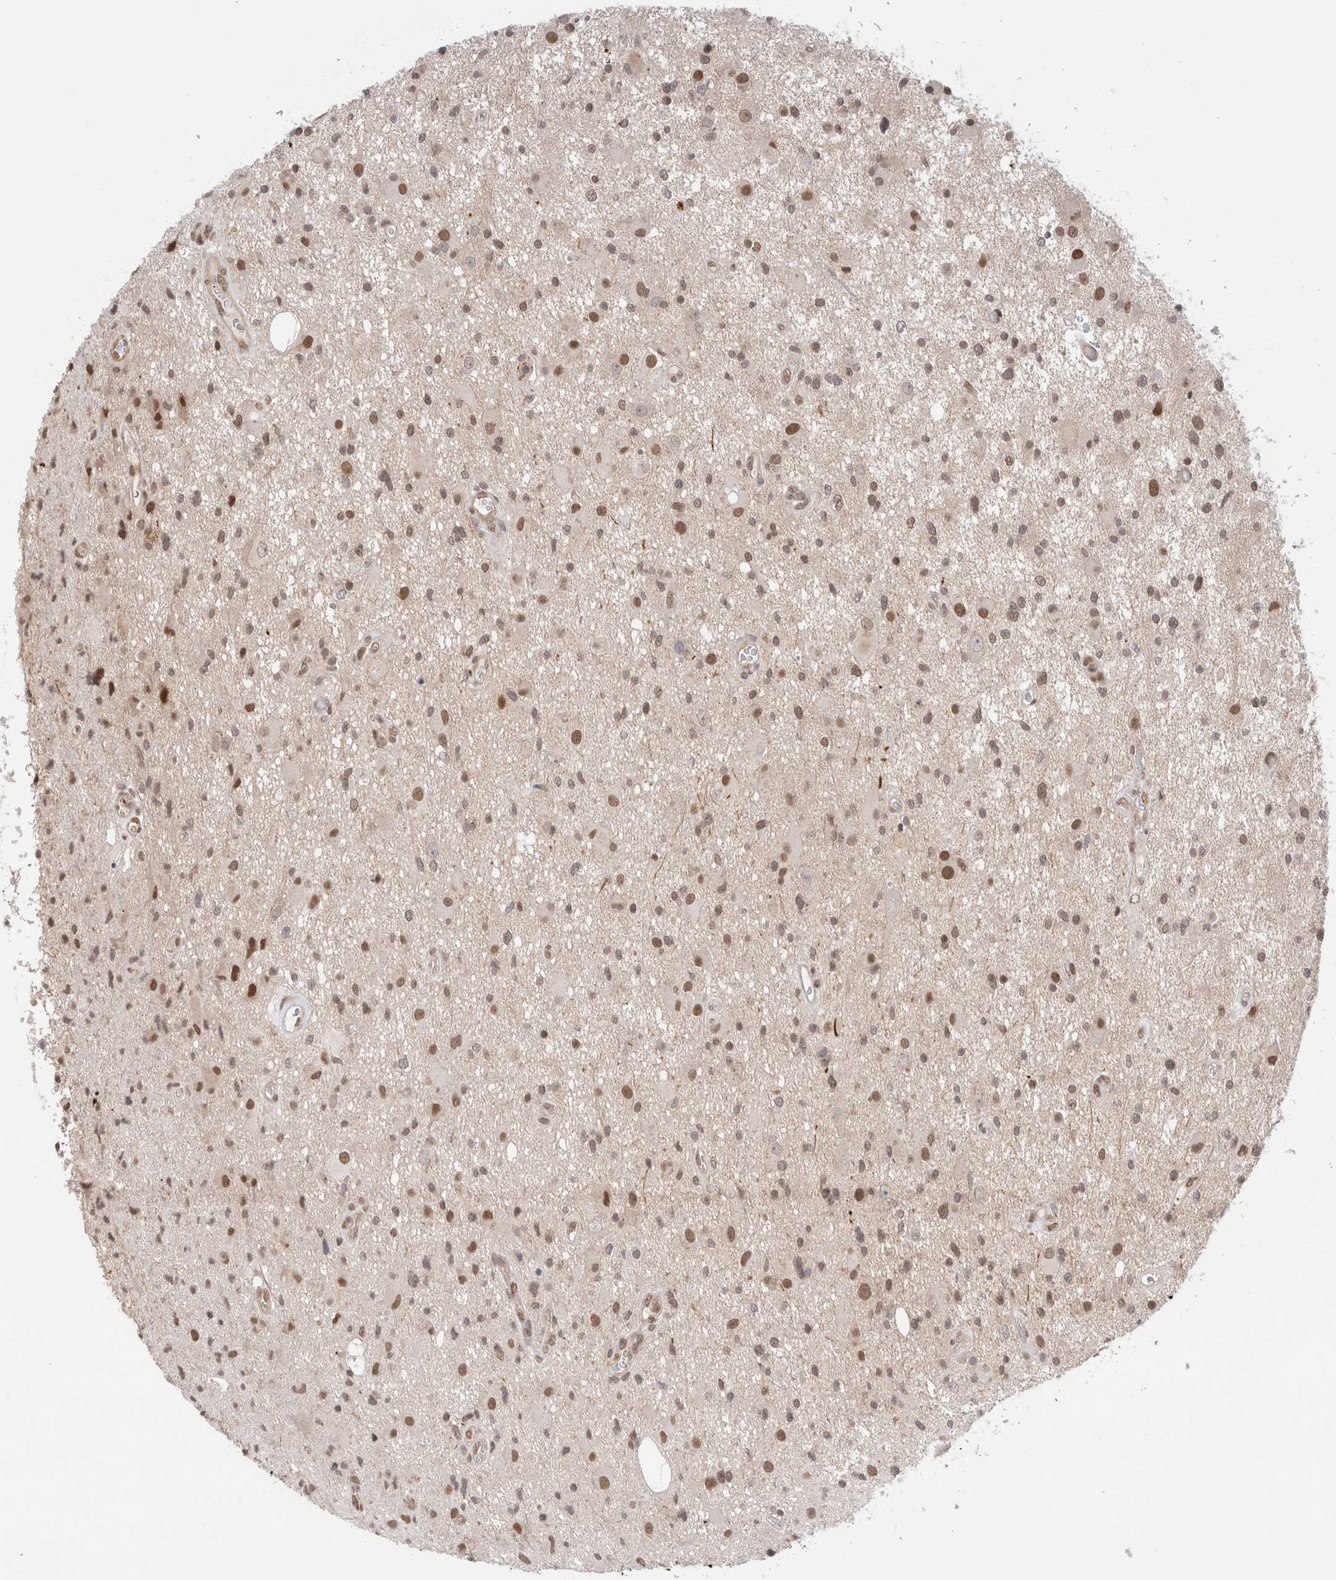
{"staining": {"intensity": "moderate", "quantity": ">75%", "location": "nuclear"}, "tissue": "glioma", "cell_type": "Tumor cells", "image_type": "cancer", "snomed": [{"axis": "morphology", "description": "Glioma, malignant, High grade"}, {"axis": "topography", "description": "Brain"}], "caption": "IHC photomicrograph of human glioma stained for a protein (brown), which demonstrates medium levels of moderate nuclear expression in approximately >75% of tumor cells.", "gene": "GATAD2A", "patient": {"sex": "male", "age": 33}}